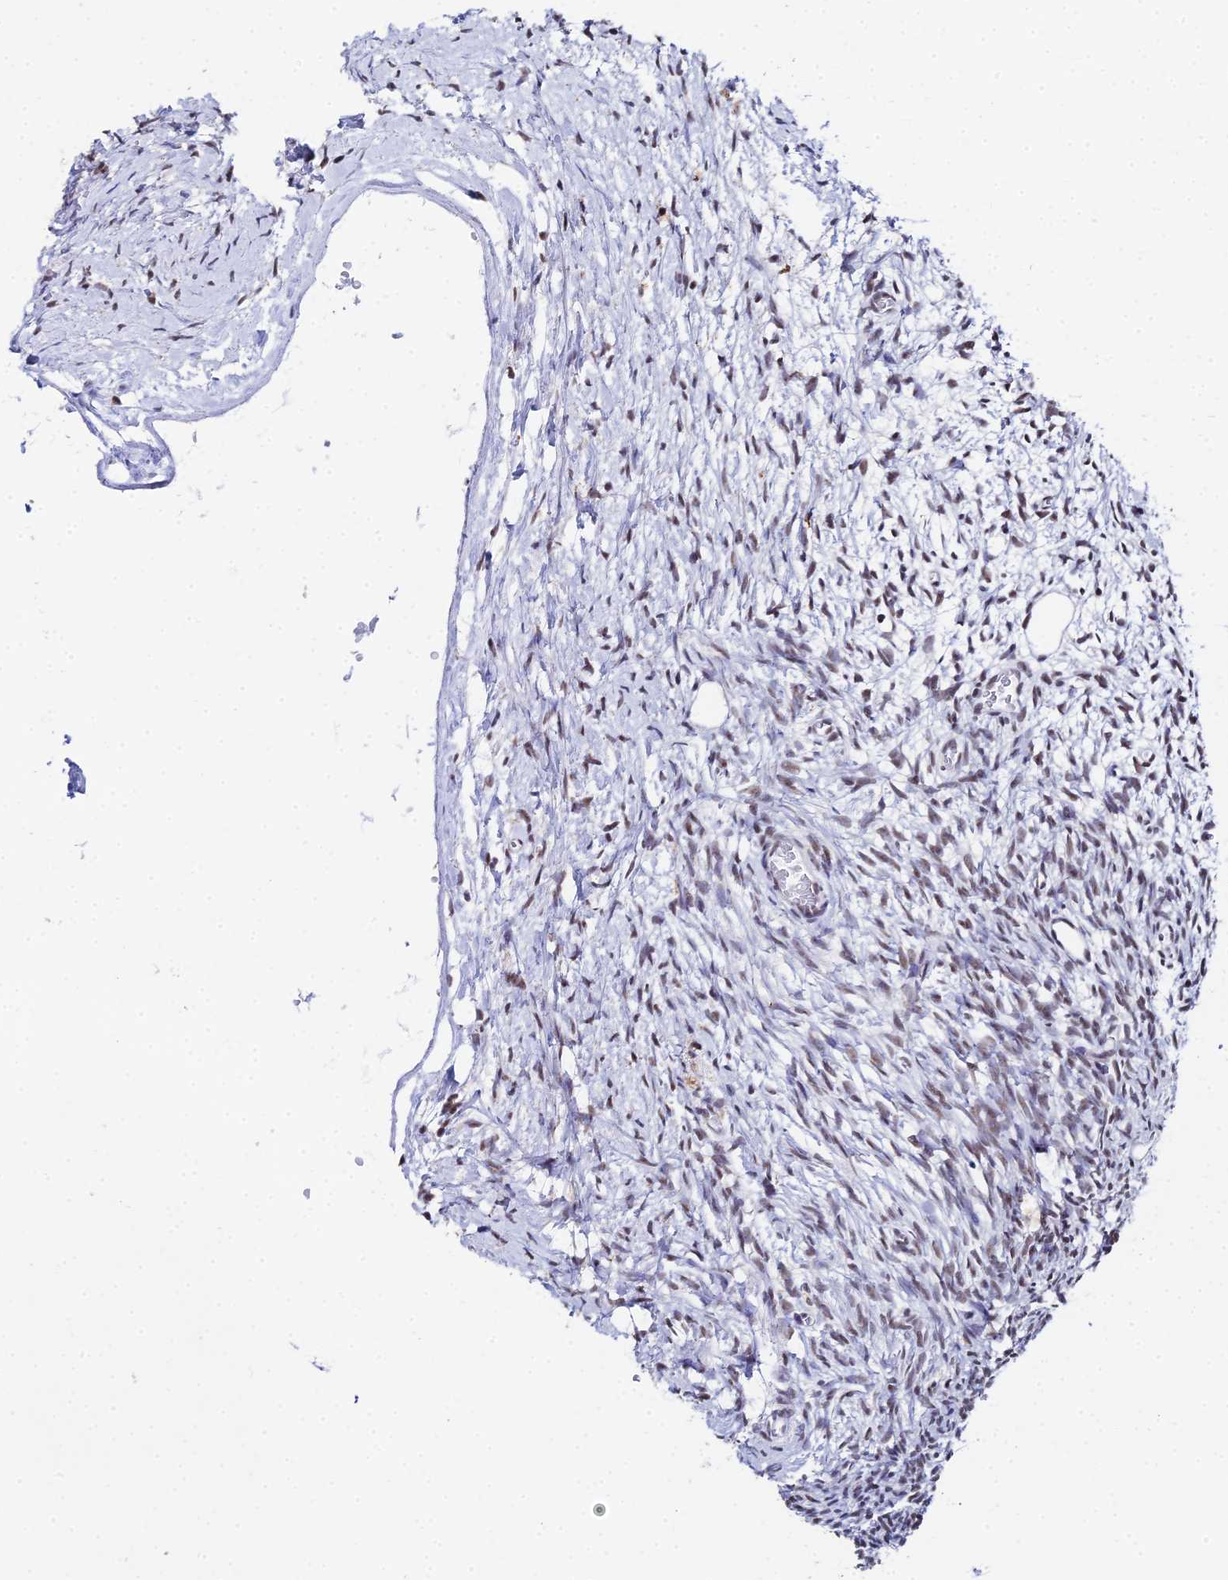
{"staining": {"intensity": "moderate", "quantity": "<25%", "location": "nuclear"}, "tissue": "ovary", "cell_type": "Ovarian stroma cells", "image_type": "normal", "snomed": [{"axis": "morphology", "description": "Normal tissue, NOS"}, {"axis": "topography", "description": "Ovary"}], "caption": "This photomicrograph exhibits immunohistochemistry (IHC) staining of unremarkable human ovary, with low moderate nuclear positivity in about <25% of ovarian stroma cells.", "gene": "MAGOHB", "patient": {"sex": "female", "age": 39}}